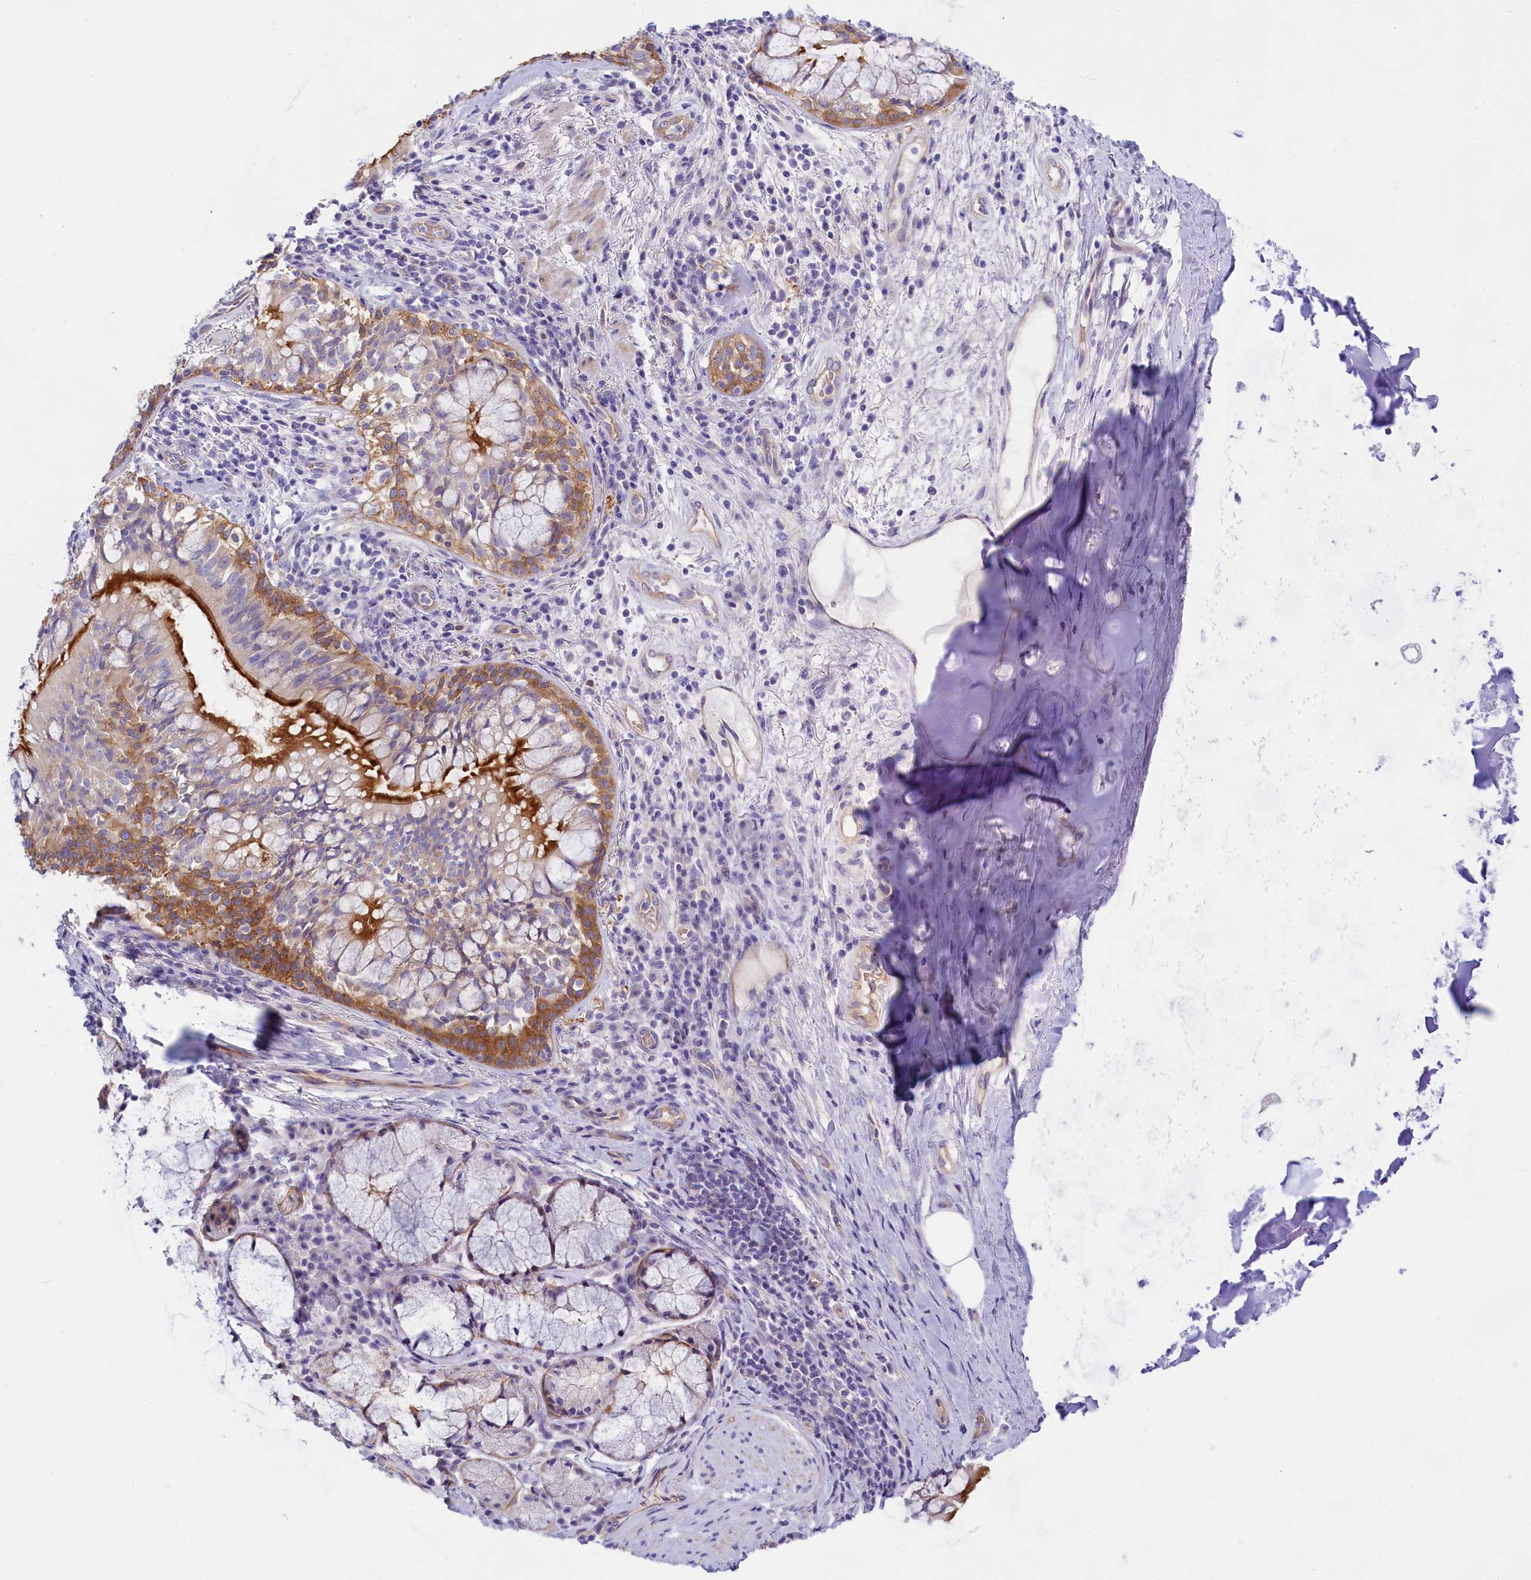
{"staining": {"intensity": "negative", "quantity": "none", "location": "none"}, "tissue": "adipose tissue", "cell_type": "Adipocytes", "image_type": "normal", "snomed": [{"axis": "morphology", "description": "Normal tissue, NOS"}, {"axis": "morphology", "description": "Squamous cell carcinoma, NOS"}, {"axis": "topography", "description": "Bronchus"}, {"axis": "topography", "description": "Lung"}], "caption": "This micrograph is of unremarkable adipose tissue stained with immunohistochemistry (IHC) to label a protein in brown with the nuclei are counter-stained blue. There is no expression in adipocytes.", "gene": "PPP1R13L", "patient": {"sex": "male", "age": 64}}